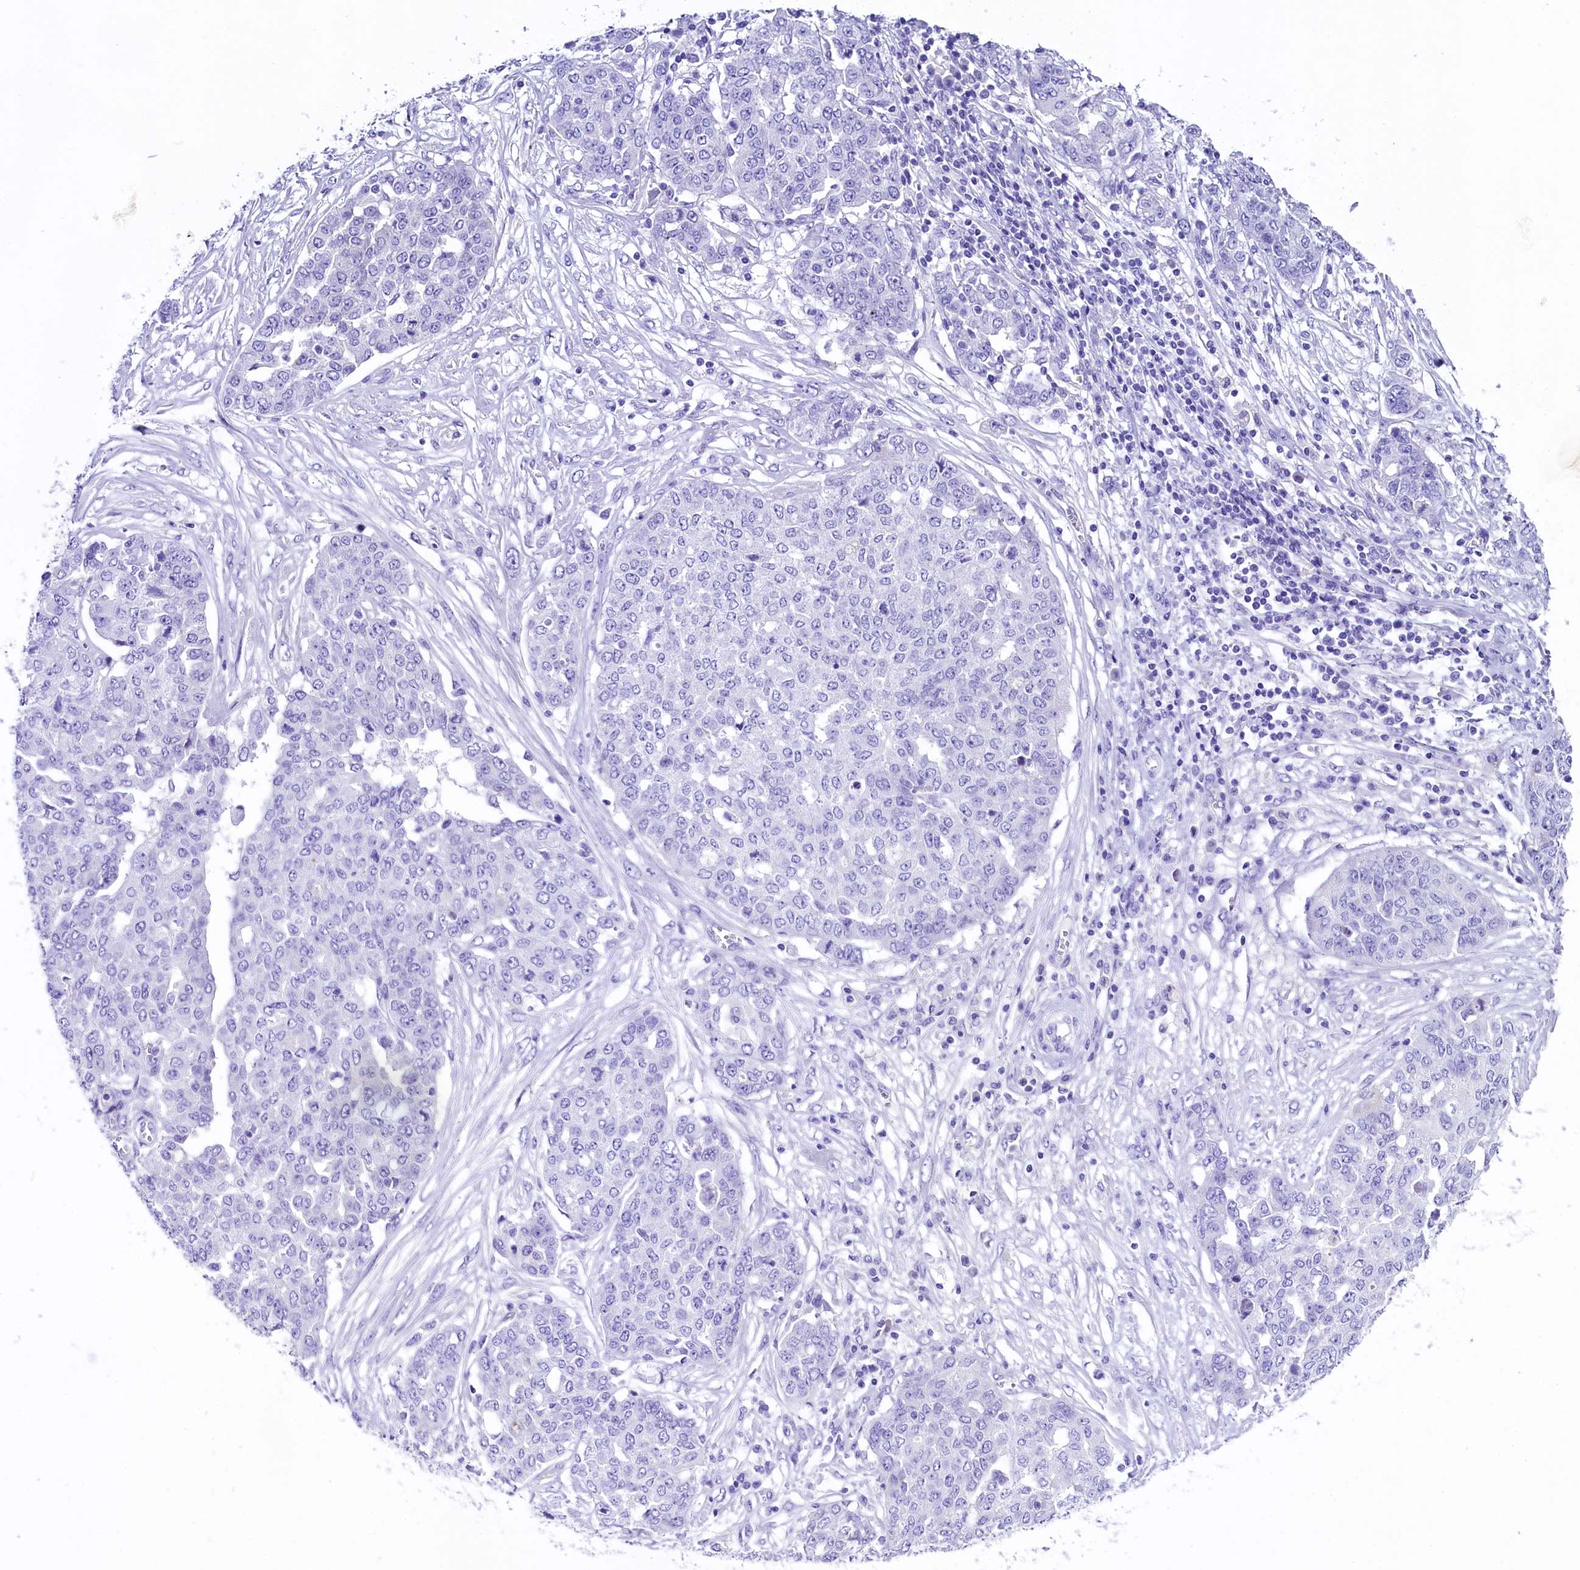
{"staining": {"intensity": "negative", "quantity": "none", "location": "none"}, "tissue": "ovarian cancer", "cell_type": "Tumor cells", "image_type": "cancer", "snomed": [{"axis": "morphology", "description": "Cystadenocarcinoma, serous, NOS"}, {"axis": "topography", "description": "Soft tissue"}, {"axis": "topography", "description": "Ovary"}], "caption": "An IHC micrograph of ovarian serous cystadenocarcinoma is shown. There is no staining in tumor cells of ovarian serous cystadenocarcinoma.", "gene": "SKIDA1", "patient": {"sex": "female", "age": 57}}